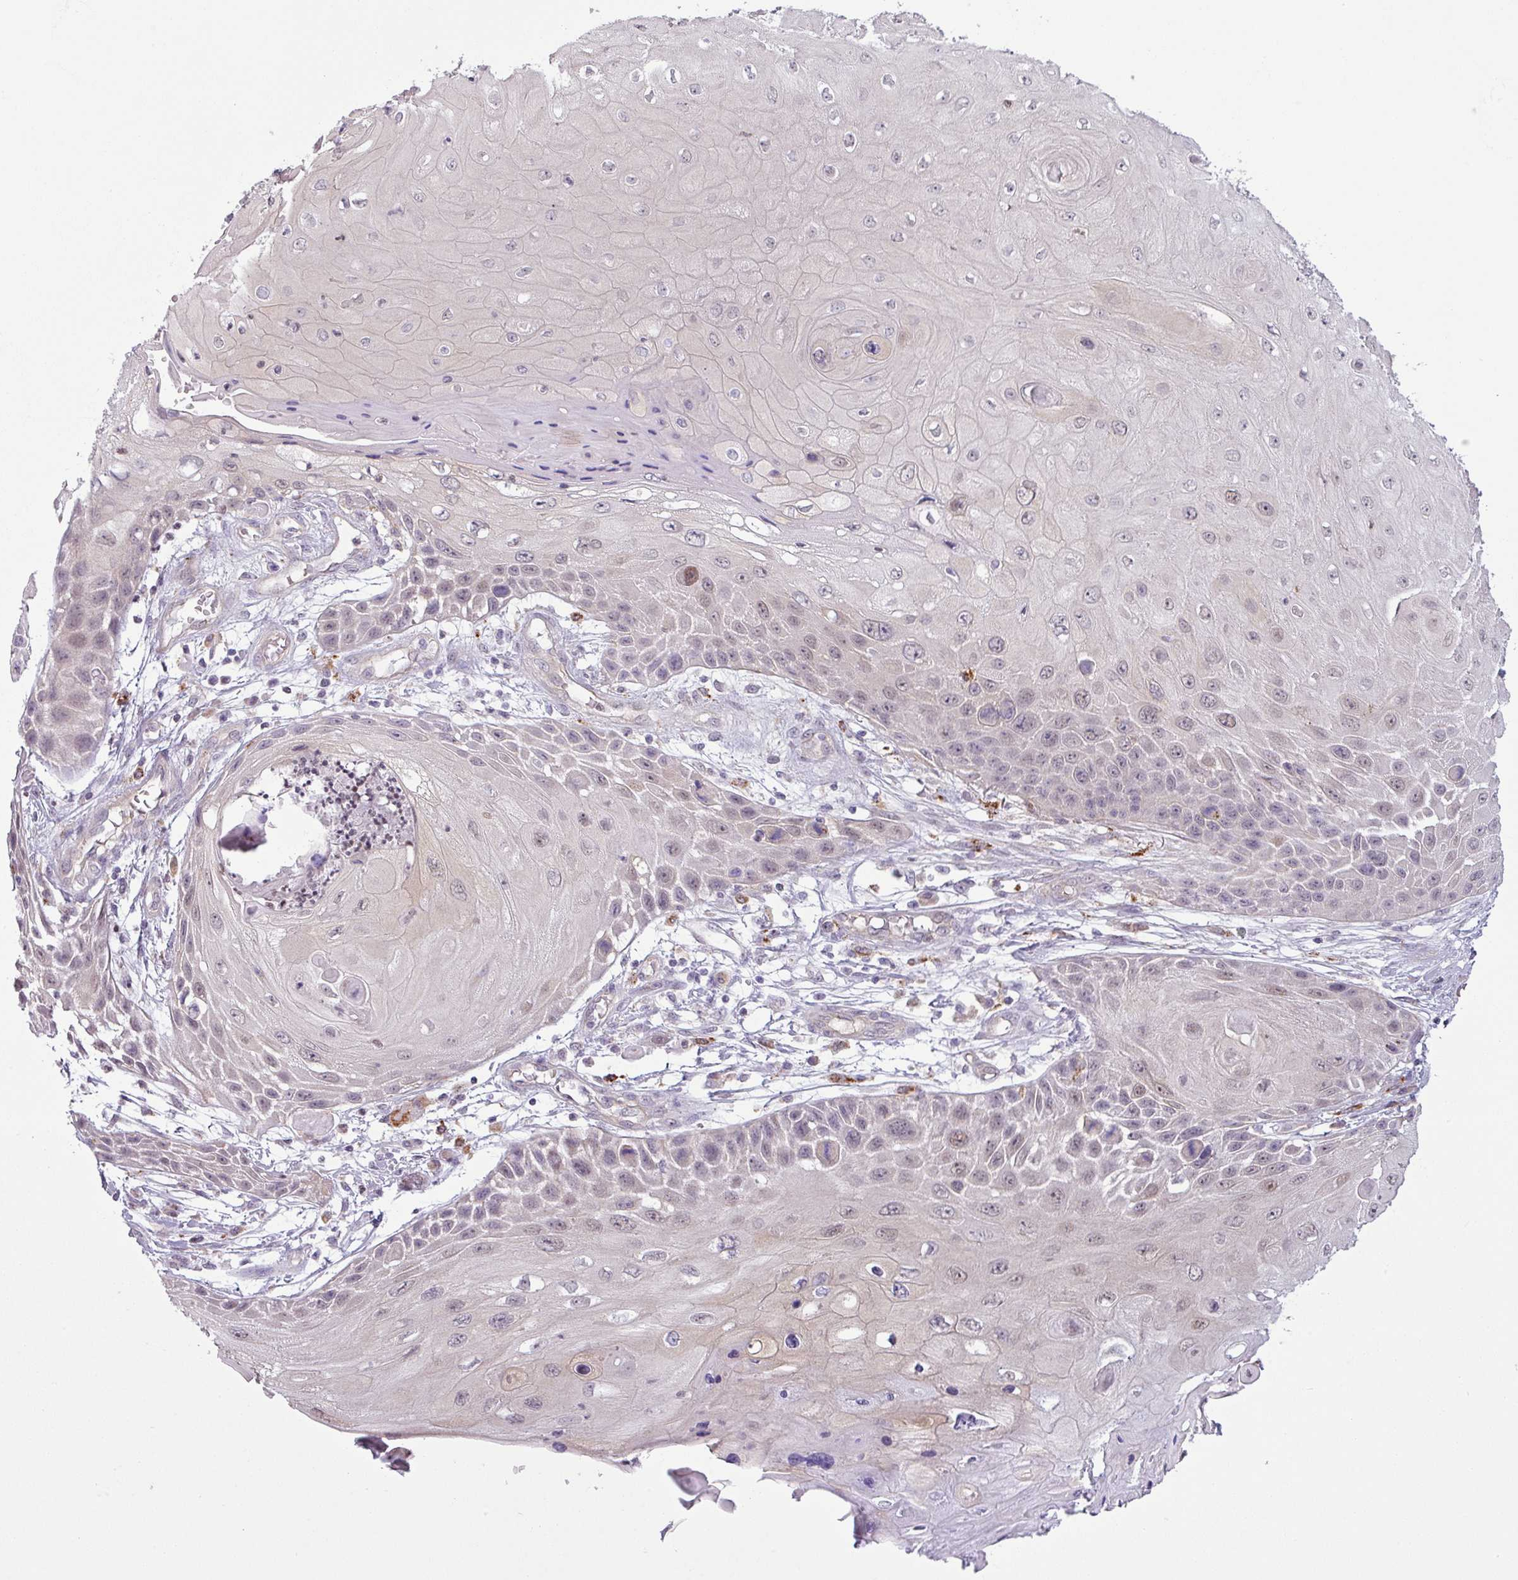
{"staining": {"intensity": "weak", "quantity": ">75%", "location": "nuclear"}, "tissue": "skin cancer", "cell_type": "Tumor cells", "image_type": "cancer", "snomed": [{"axis": "morphology", "description": "Squamous cell carcinoma, NOS"}, {"axis": "topography", "description": "Skin"}, {"axis": "topography", "description": "Vulva"}], "caption": "An immunohistochemistry micrograph of neoplastic tissue is shown. Protein staining in brown highlights weak nuclear positivity in squamous cell carcinoma (skin) within tumor cells.", "gene": "CCDC144A", "patient": {"sex": "female", "age": 44}}